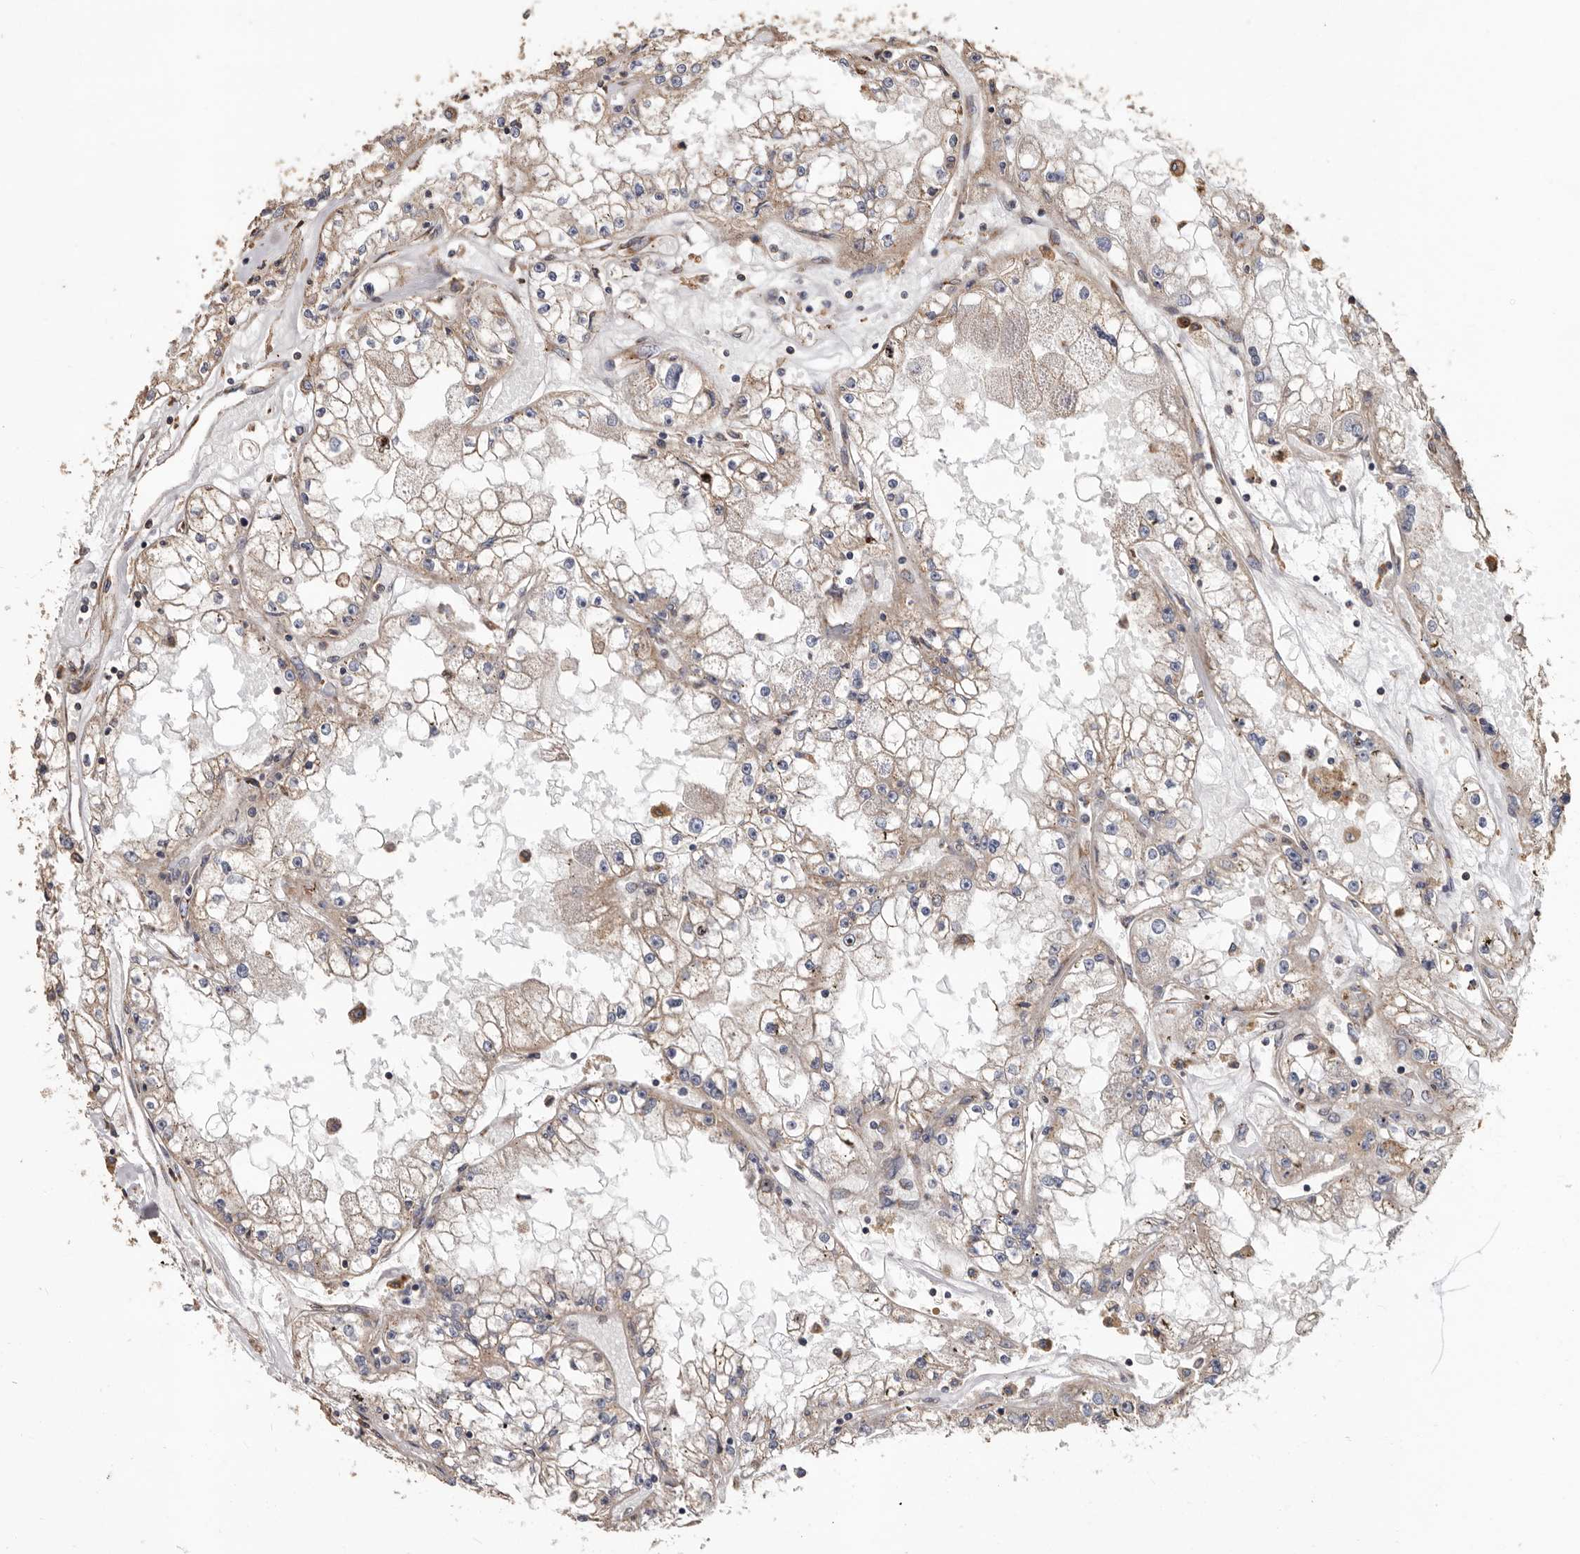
{"staining": {"intensity": "weak", "quantity": "25%-75%", "location": "cytoplasmic/membranous"}, "tissue": "renal cancer", "cell_type": "Tumor cells", "image_type": "cancer", "snomed": [{"axis": "morphology", "description": "Adenocarcinoma, NOS"}, {"axis": "topography", "description": "Kidney"}], "caption": "Protein expression analysis of human adenocarcinoma (renal) reveals weak cytoplasmic/membranous expression in approximately 25%-75% of tumor cells.", "gene": "OSGIN2", "patient": {"sex": "male", "age": 56}}